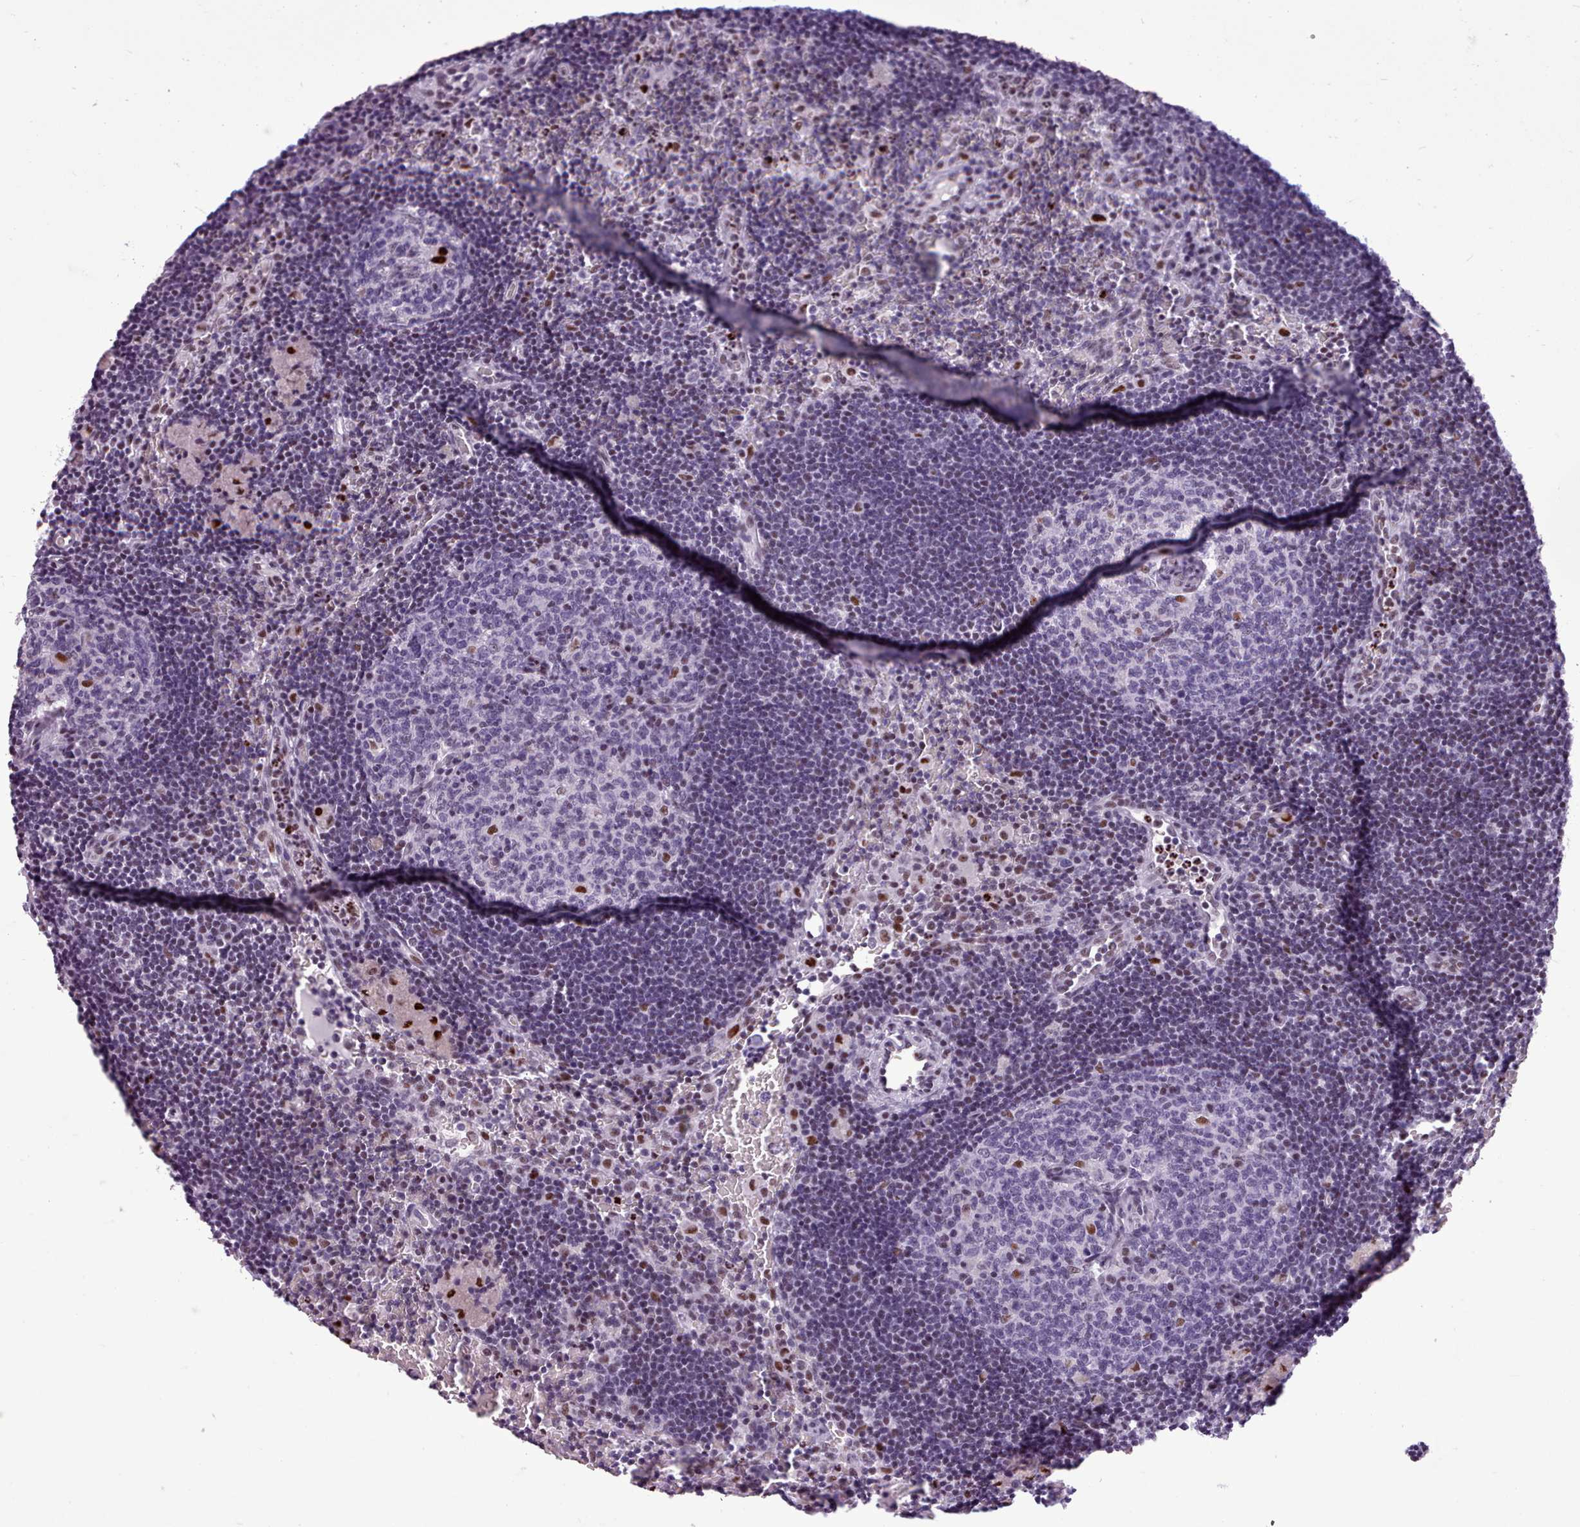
{"staining": {"intensity": "moderate", "quantity": "<25%", "location": "nuclear"}, "tissue": "lymph node", "cell_type": "Germinal center cells", "image_type": "normal", "snomed": [{"axis": "morphology", "description": "Normal tissue, NOS"}, {"axis": "topography", "description": "Lymph node"}], "caption": "Unremarkable lymph node displays moderate nuclear staining in about <25% of germinal center cells.", "gene": "SRSF4", "patient": {"sex": "male", "age": 62}}